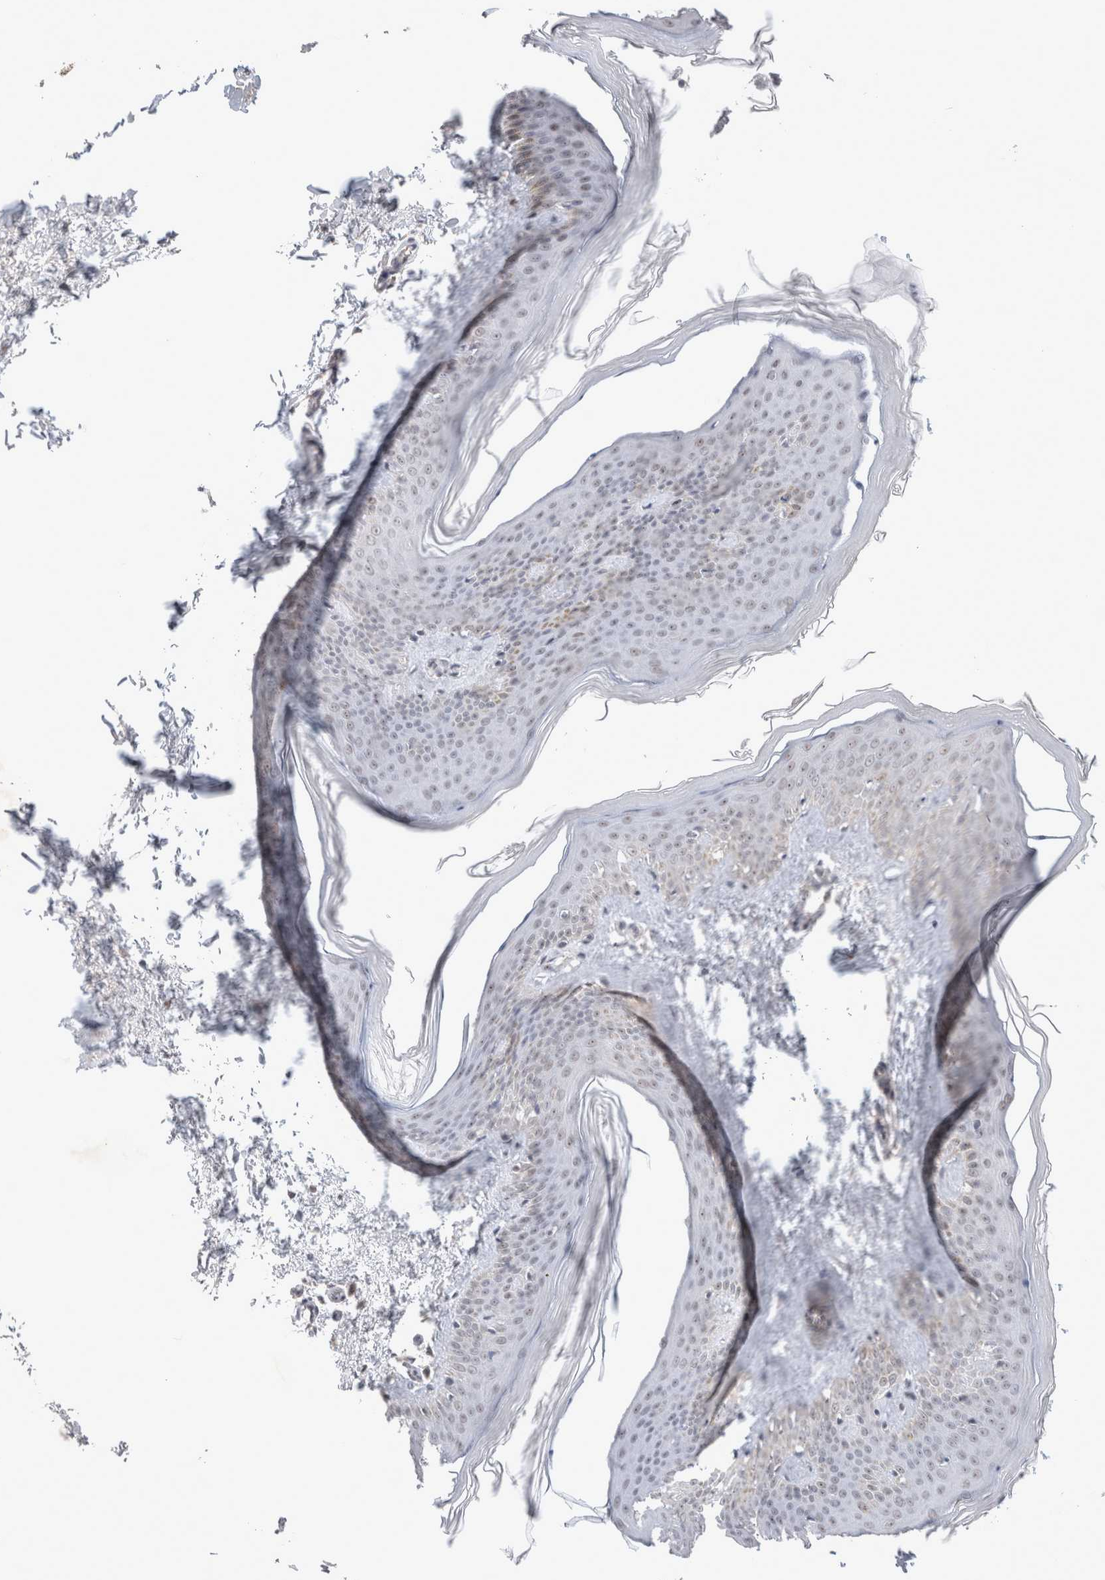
{"staining": {"intensity": "negative", "quantity": "none", "location": "none"}, "tissue": "skin", "cell_type": "Fibroblasts", "image_type": "normal", "snomed": [{"axis": "morphology", "description": "Normal tissue, NOS"}, {"axis": "topography", "description": "Skin"}], "caption": "The photomicrograph reveals no staining of fibroblasts in normal skin.", "gene": "MRPL37", "patient": {"sex": "female", "age": 27}}